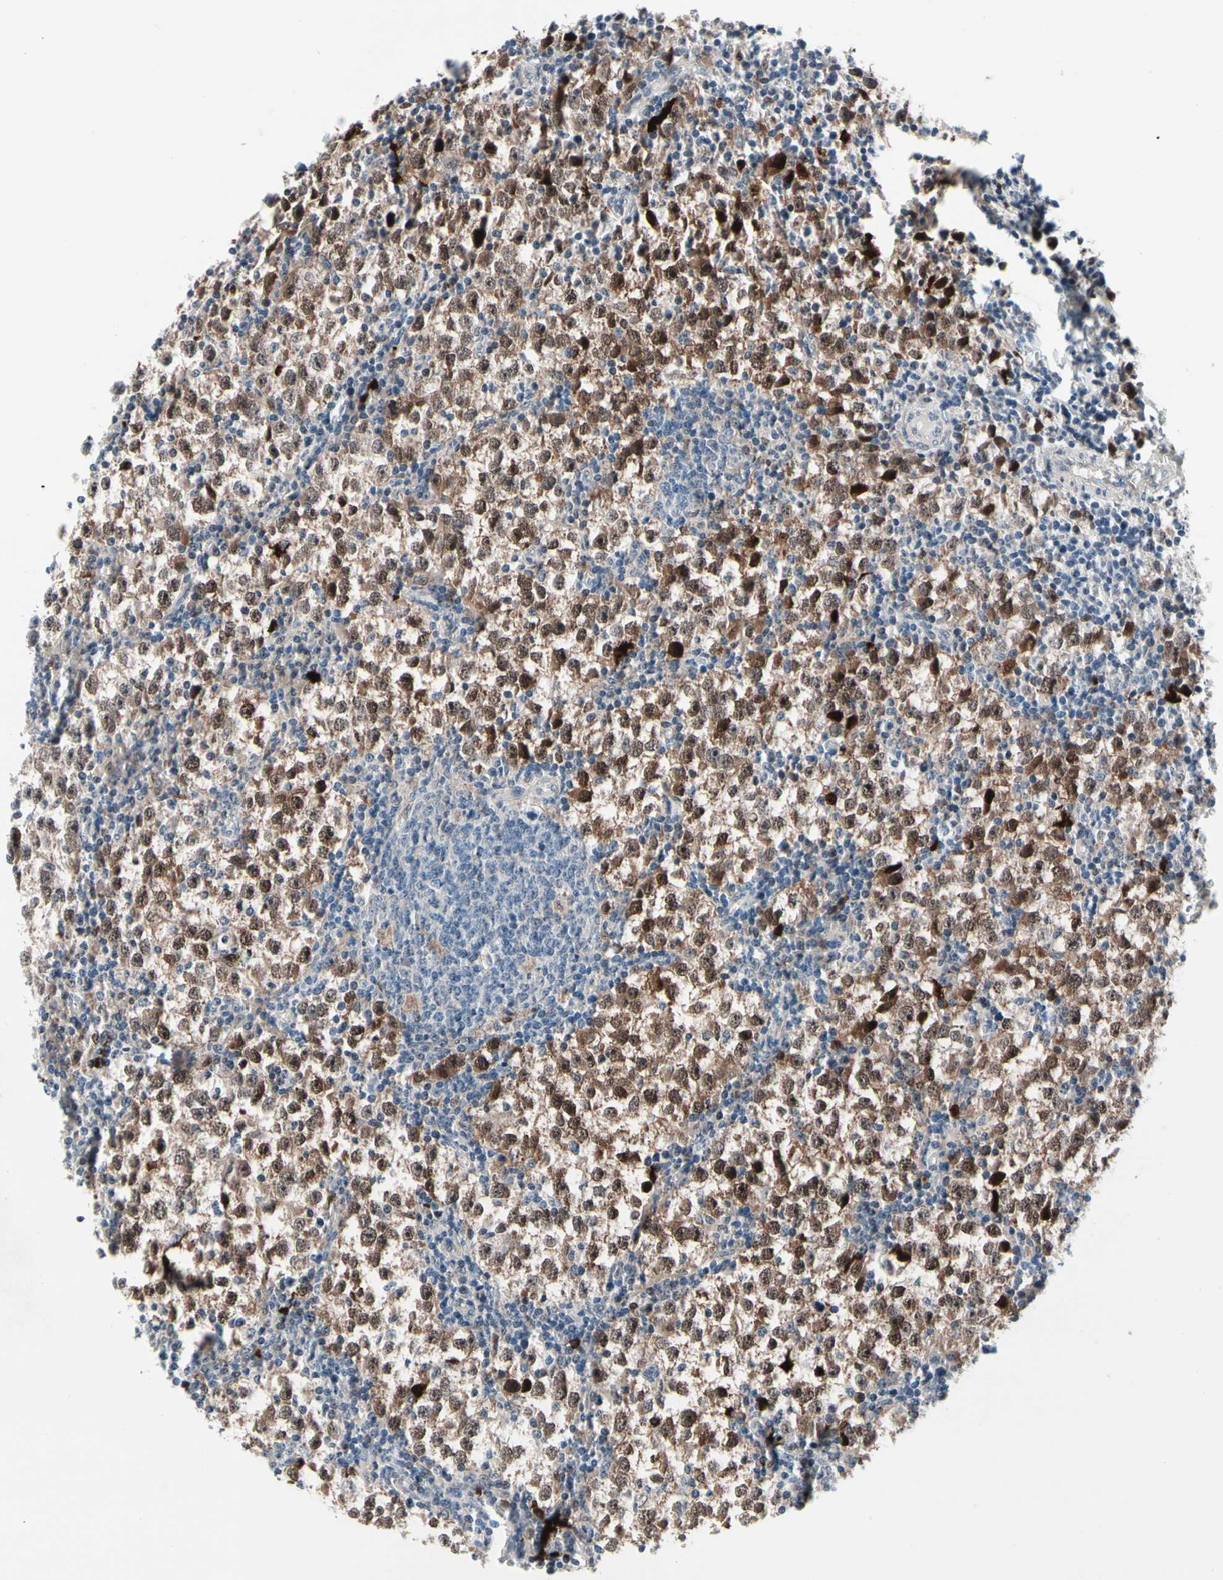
{"staining": {"intensity": "moderate", "quantity": ">75%", "location": "cytoplasmic/membranous,nuclear"}, "tissue": "testis cancer", "cell_type": "Tumor cells", "image_type": "cancer", "snomed": [{"axis": "morphology", "description": "Seminoma, NOS"}, {"axis": "topography", "description": "Testis"}], "caption": "Testis seminoma stained for a protein exhibits moderate cytoplasmic/membranous and nuclear positivity in tumor cells.", "gene": "TXN", "patient": {"sex": "male", "age": 65}}